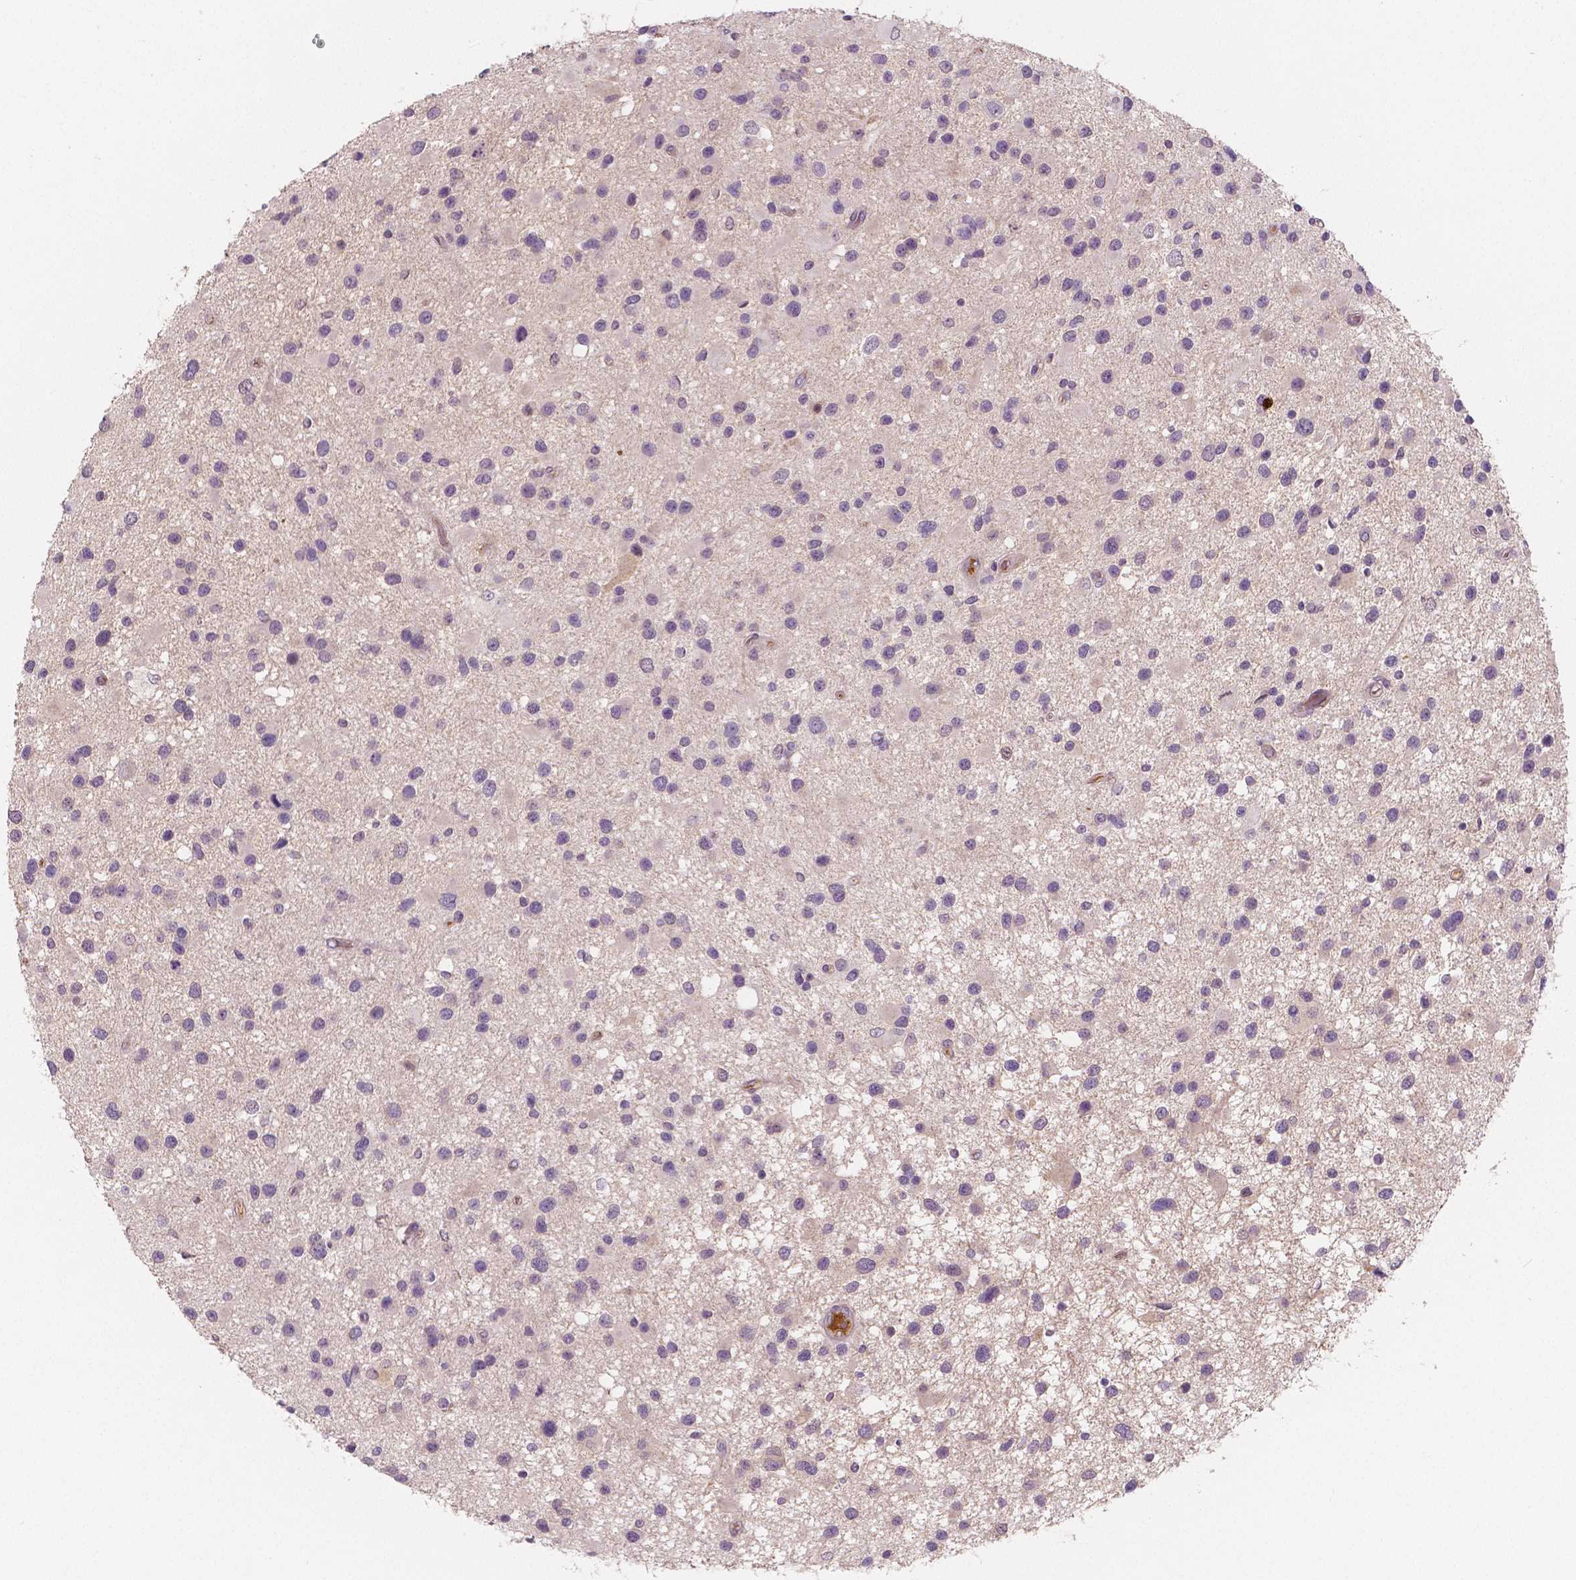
{"staining": {"intensity": "negative", "quantity": "none", "location": "none"}, "tissue": "glioma", "cell_type": "Tumor cells", "image_type": "cancer", "snomed": [{"axis": "morphology", "description": "Glioma, malignant, Low grade"}, {"axis": "topography", "description": "Brain"}], "caption": "This is an IHC photomicrograph of glioma. There is no staining in tumor cells.", "gene": "APOA4", "patient": {"sex": "female", "age": 32}}